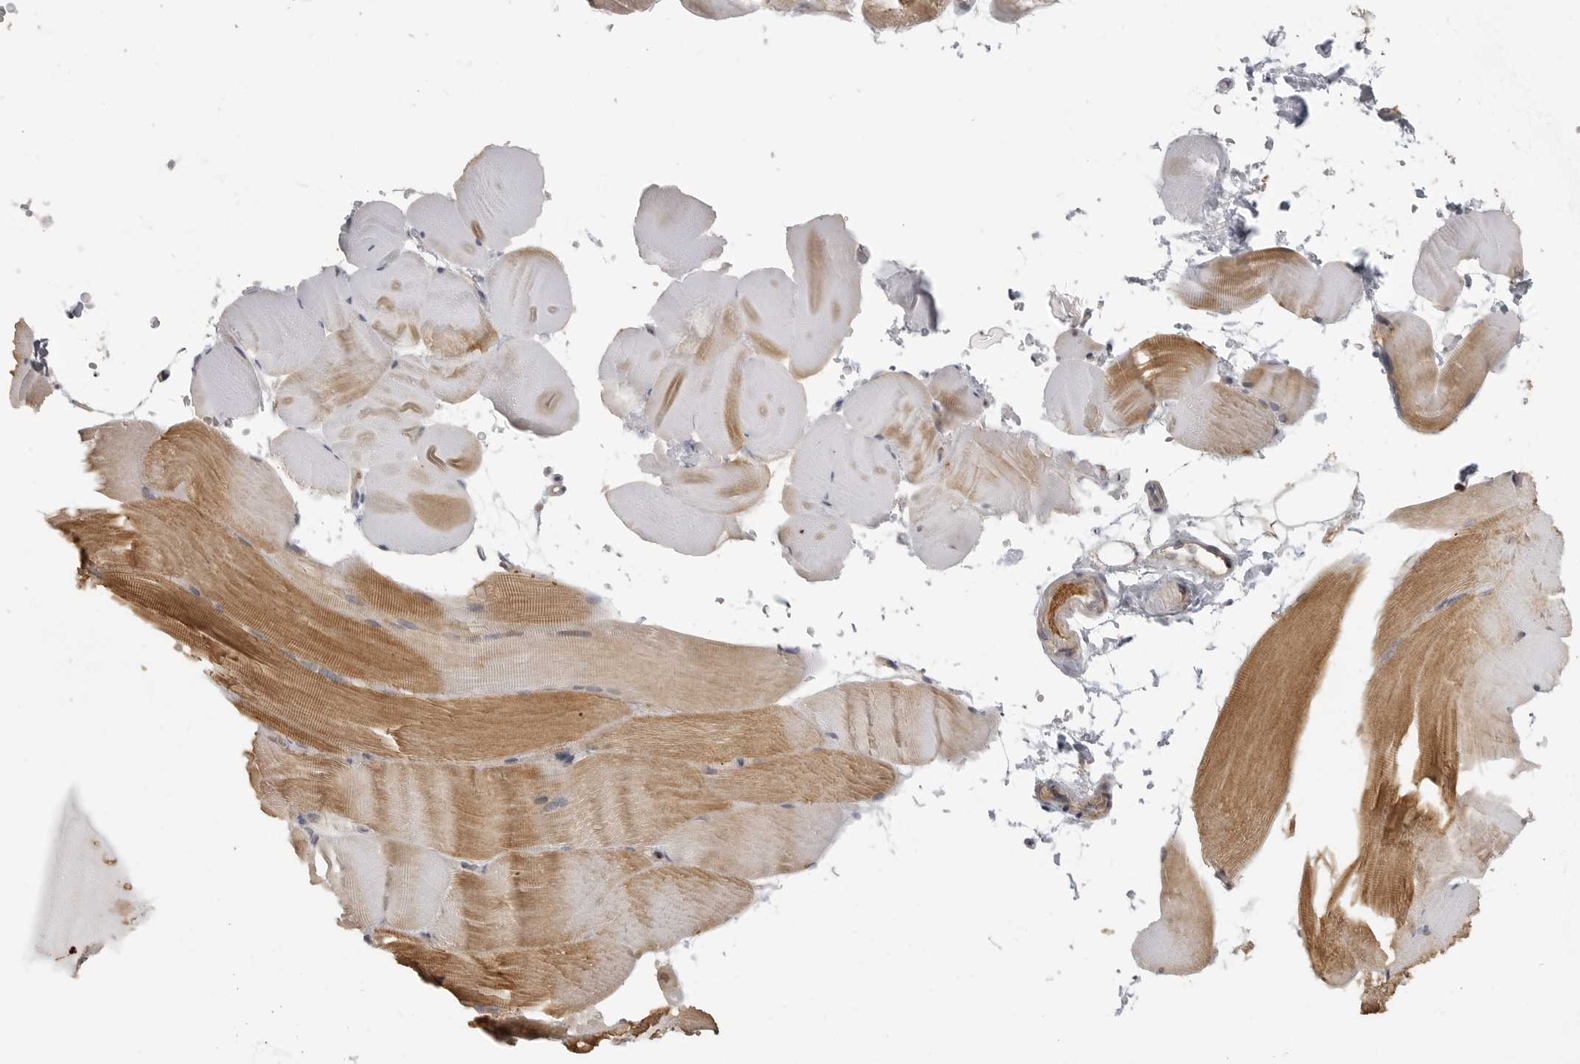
{"staining": {"intensity": "moderate", "quantity": "25%-75%", "location": "cytoplasmic/membranous"}, "tissue": "skeletal muscle", "cell_type": "Myocytes", "image_type": "normal", "snomed": [{"axis": "morphology", "description": "Normal tissue, NOS"}, {"axis": "topography", "description": "Skeletal muscle"}, {"axis": "topography", "description": "Parathyroid gland"}], "caption": "Approximately 25%-75% of myocytes in unremarkable human skeletal muscle demonstrate moderate cytoplasmic/membranous protein positivity as visualized by brown immunohistochemical staining.", "gene": "IDO1", "patient": {"sex": "female", "age": 37}}